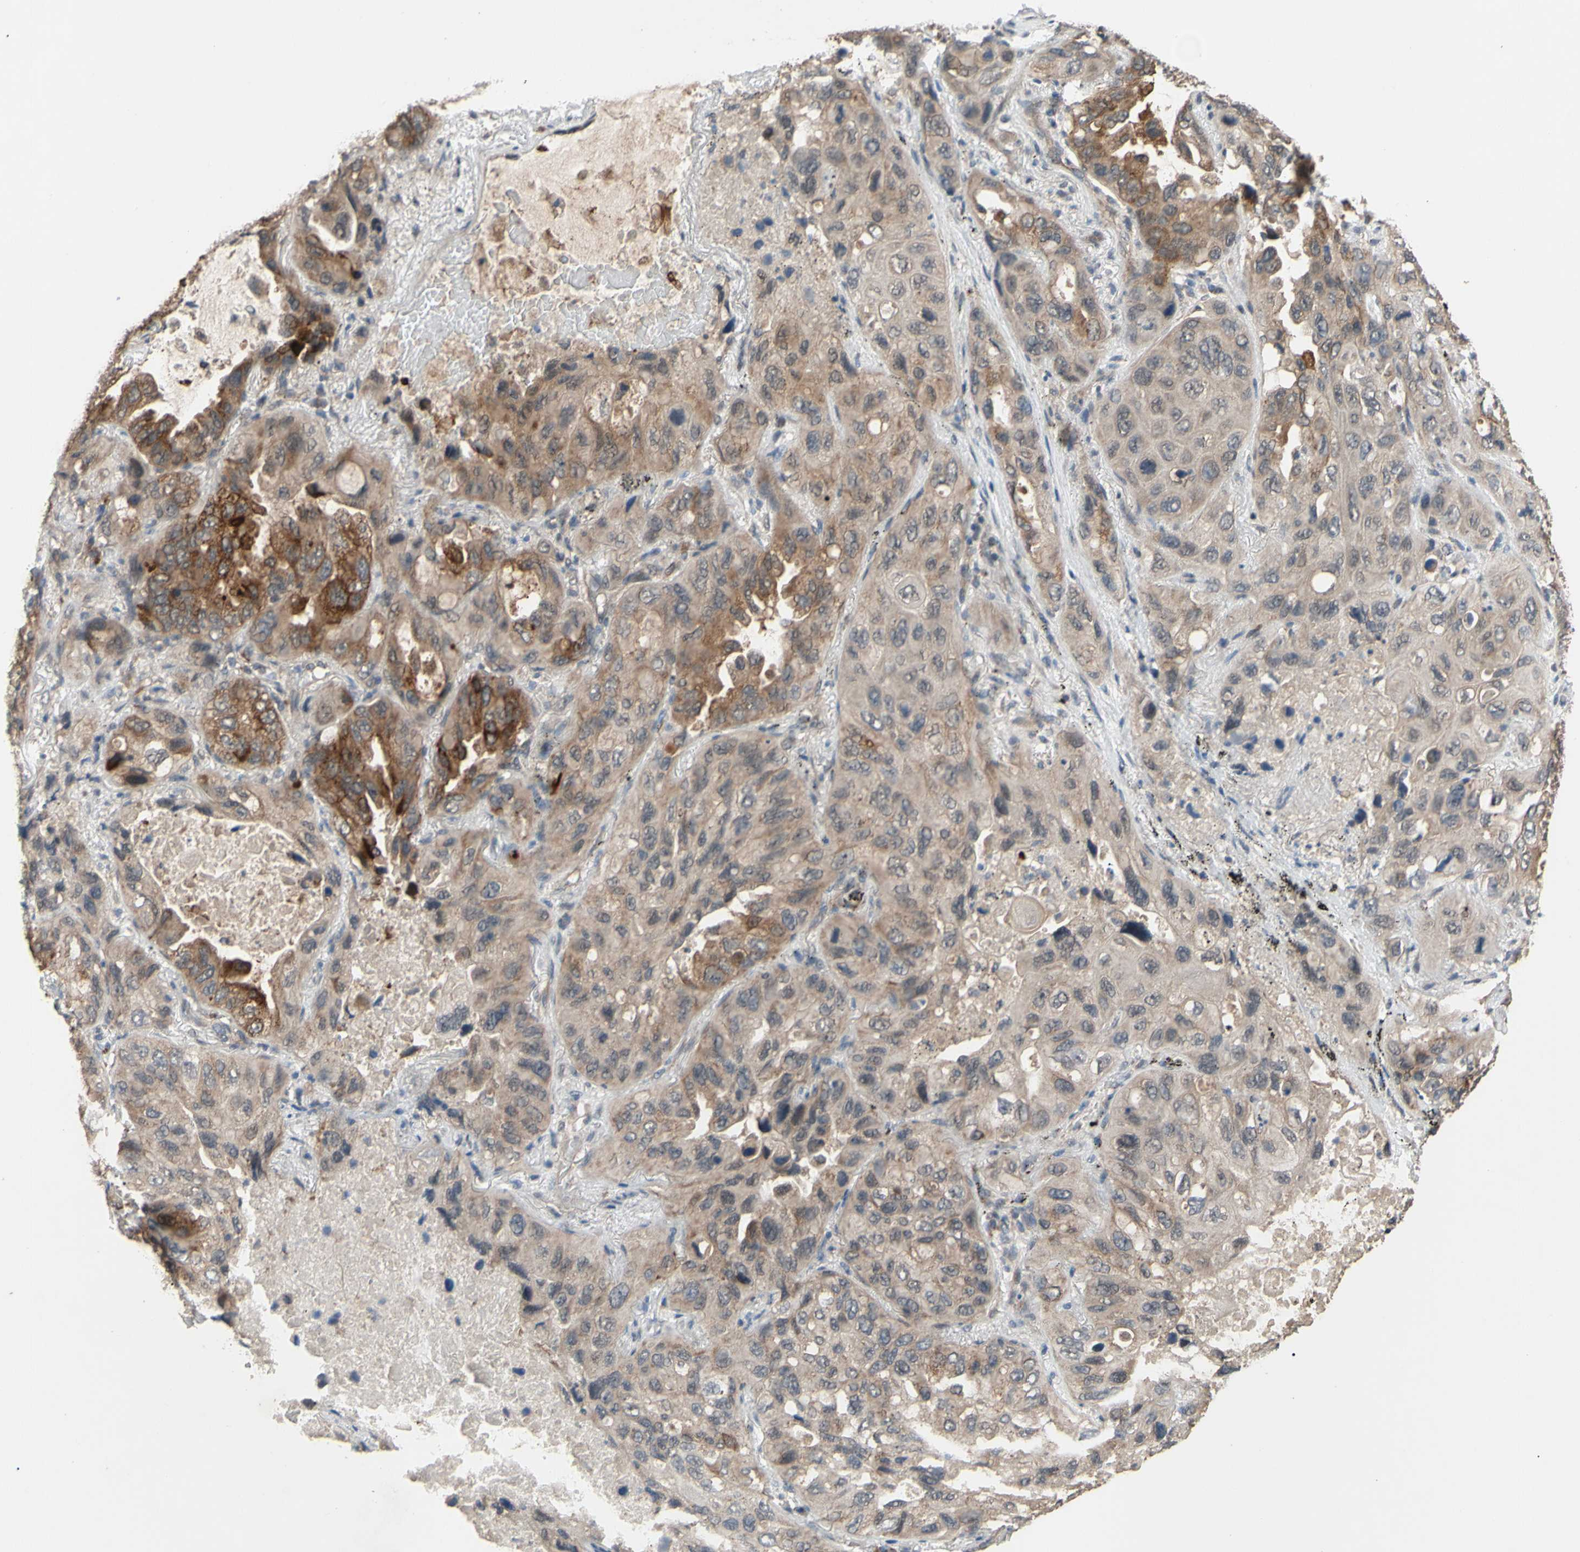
{"staining": {"intensity": "moderate", "quantity": ">75%", "location": "cytoplasmic/membranous"}, "tissue": "lung cancer", "cell_type": "Tumor cells", "image_type": "cancer", "snomed": [{"axis": "morphology", "description": "Squamous cell carcinoma, NOS"}, {"axis": "topography", "description": "Lung"}], "caption": "An IHC micrograph of neoplastic tissue is shown. Protein staining in brown highlights moderate cytoplasmic/membranous positivity in lung squamous cell carcinoma within tumor cells.", "gene": "CD164", "patient": {"sex": "female", "age": 73}}